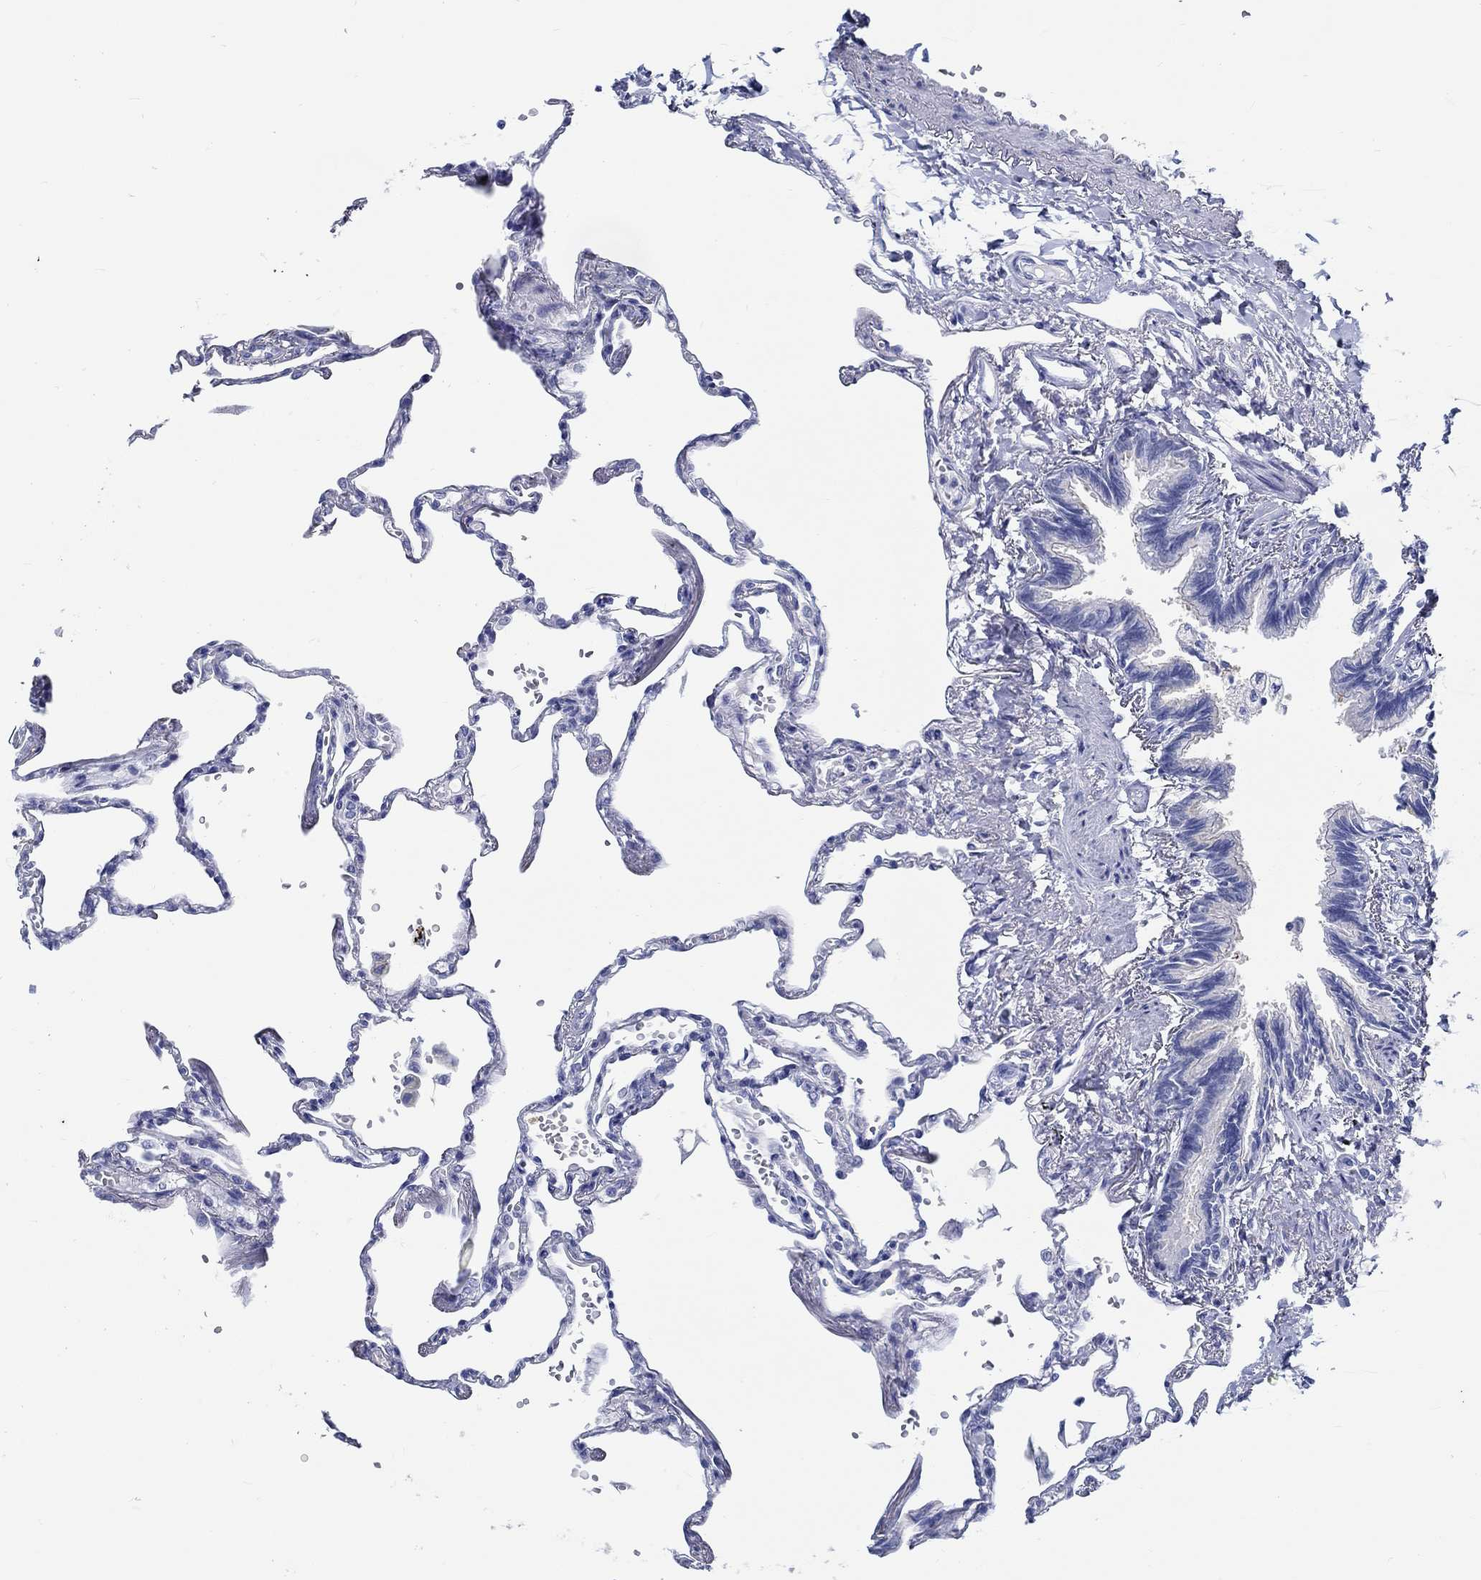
{"staining": {"intensity": "negative", "quantity": "none", "location": "none"}, "tissue": "lung", "cell_type": "Alveolar cells", "image_type": "normal", "snomed": [{"axis": "morphology", "description": "Normal tissue, NOS"}, {"axis": "topography", "description": "Lung"}], "caption": "The immunohistochemistry (IHC) photomicrograph has no significant expression in alveolar cells of lung. The staining is performed using DAB (3,3'-diaminobenzidine) brown chromogen with nuclei counter-stained in using hematoxylin.", "gene": "FBXO2", "patient": {"sex": "male", "age": 78}}